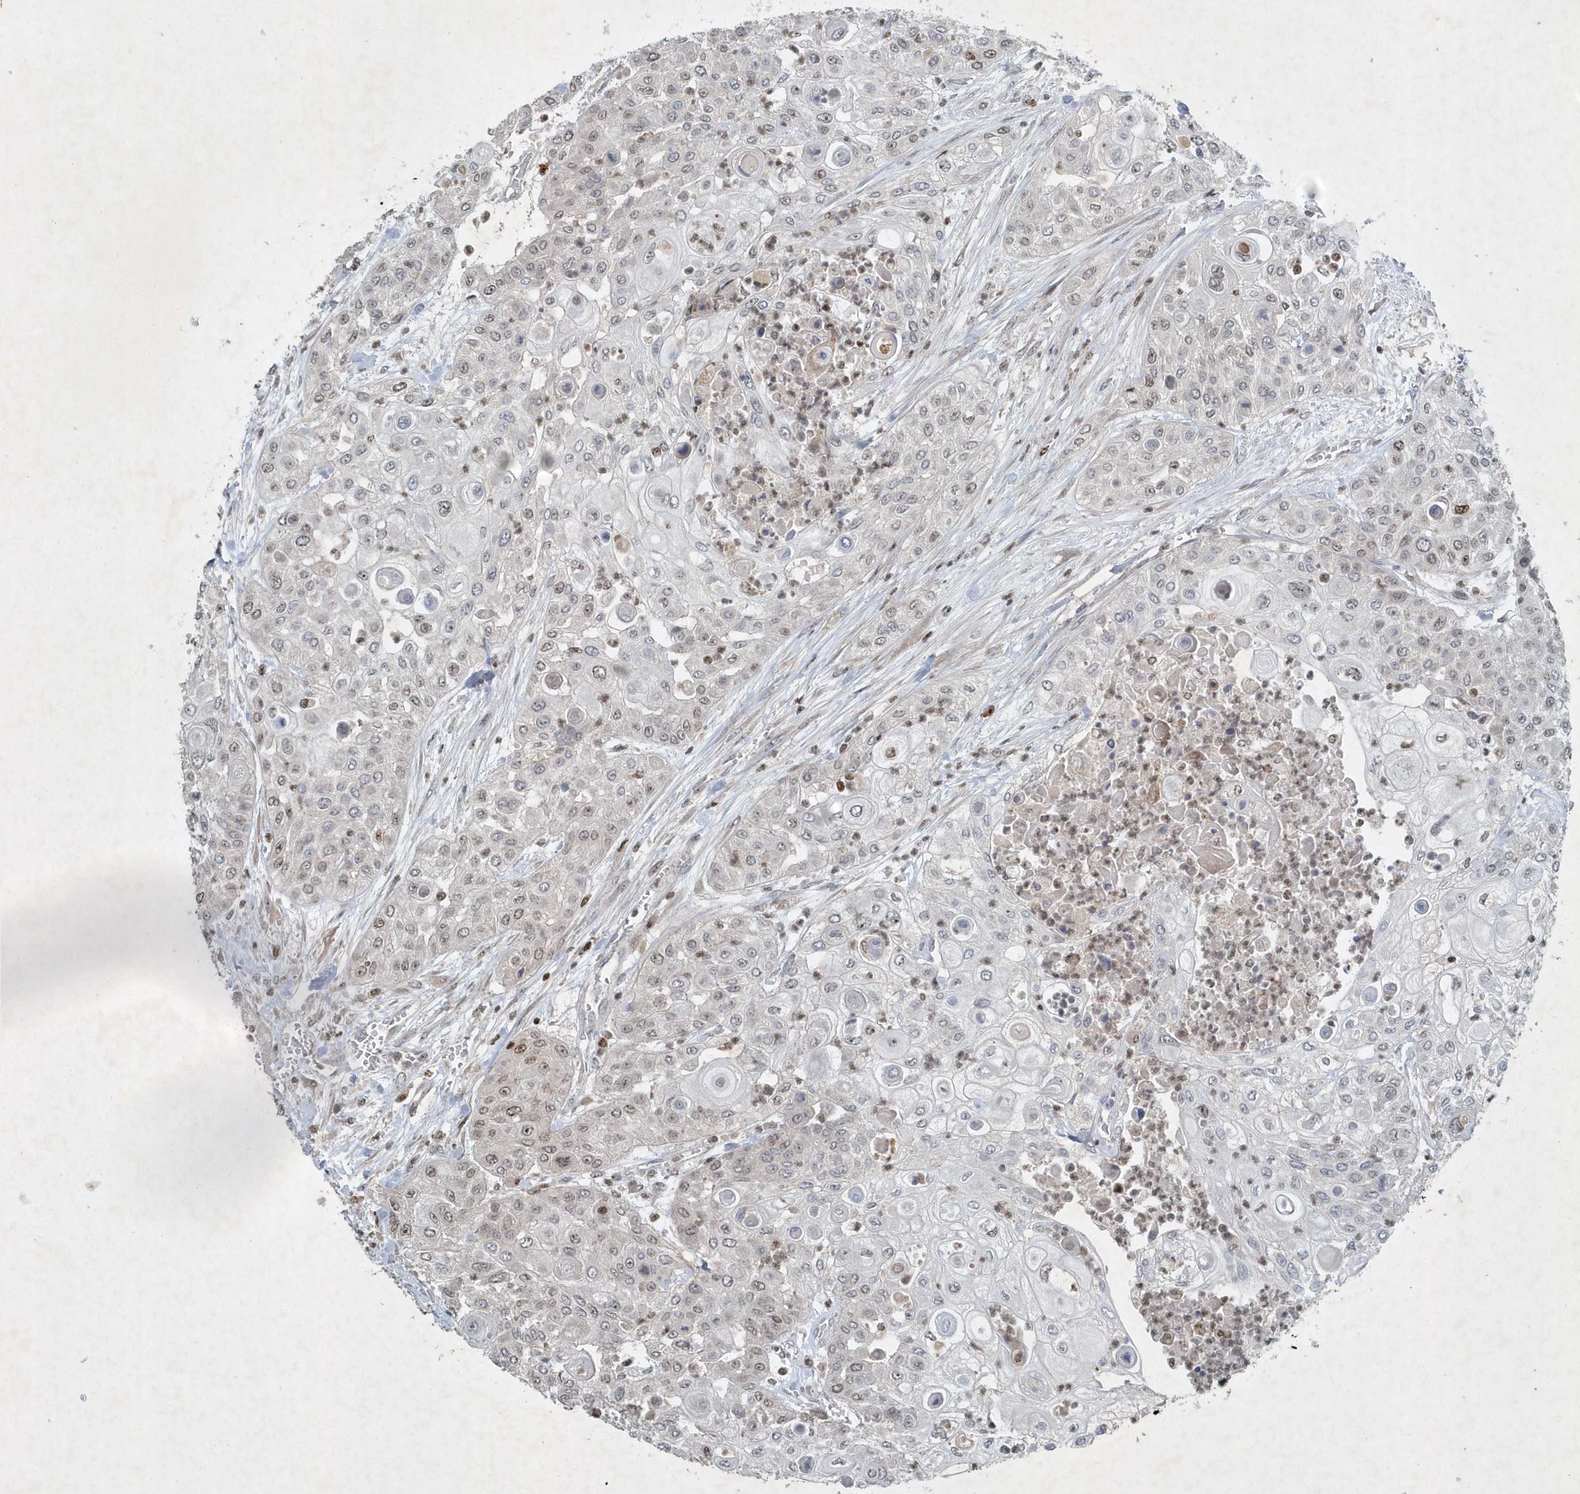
{"staining": {"intensity": "moderate", "quantity": "25%-75%", "location": "nuclear"}, "tissue": "urothelial cancer", "cell_type": "Tumor cells", "image_type": "cancer", "snomed": [{"axis": "morphology", "description": "Urothelial carcinoma, High grade"}, {"axis": "topography", "description": "Urinary bladder"}], "caption": "Immunohistochemistry photomicrograph of urothelial cancer stained for a protein (brown), which demonstrates medium levels of moderate nuclear expression in about 25%-75% of tumor cells.", "gene": "QTRT2", "patient": {"sex": "female", "age": 79}}